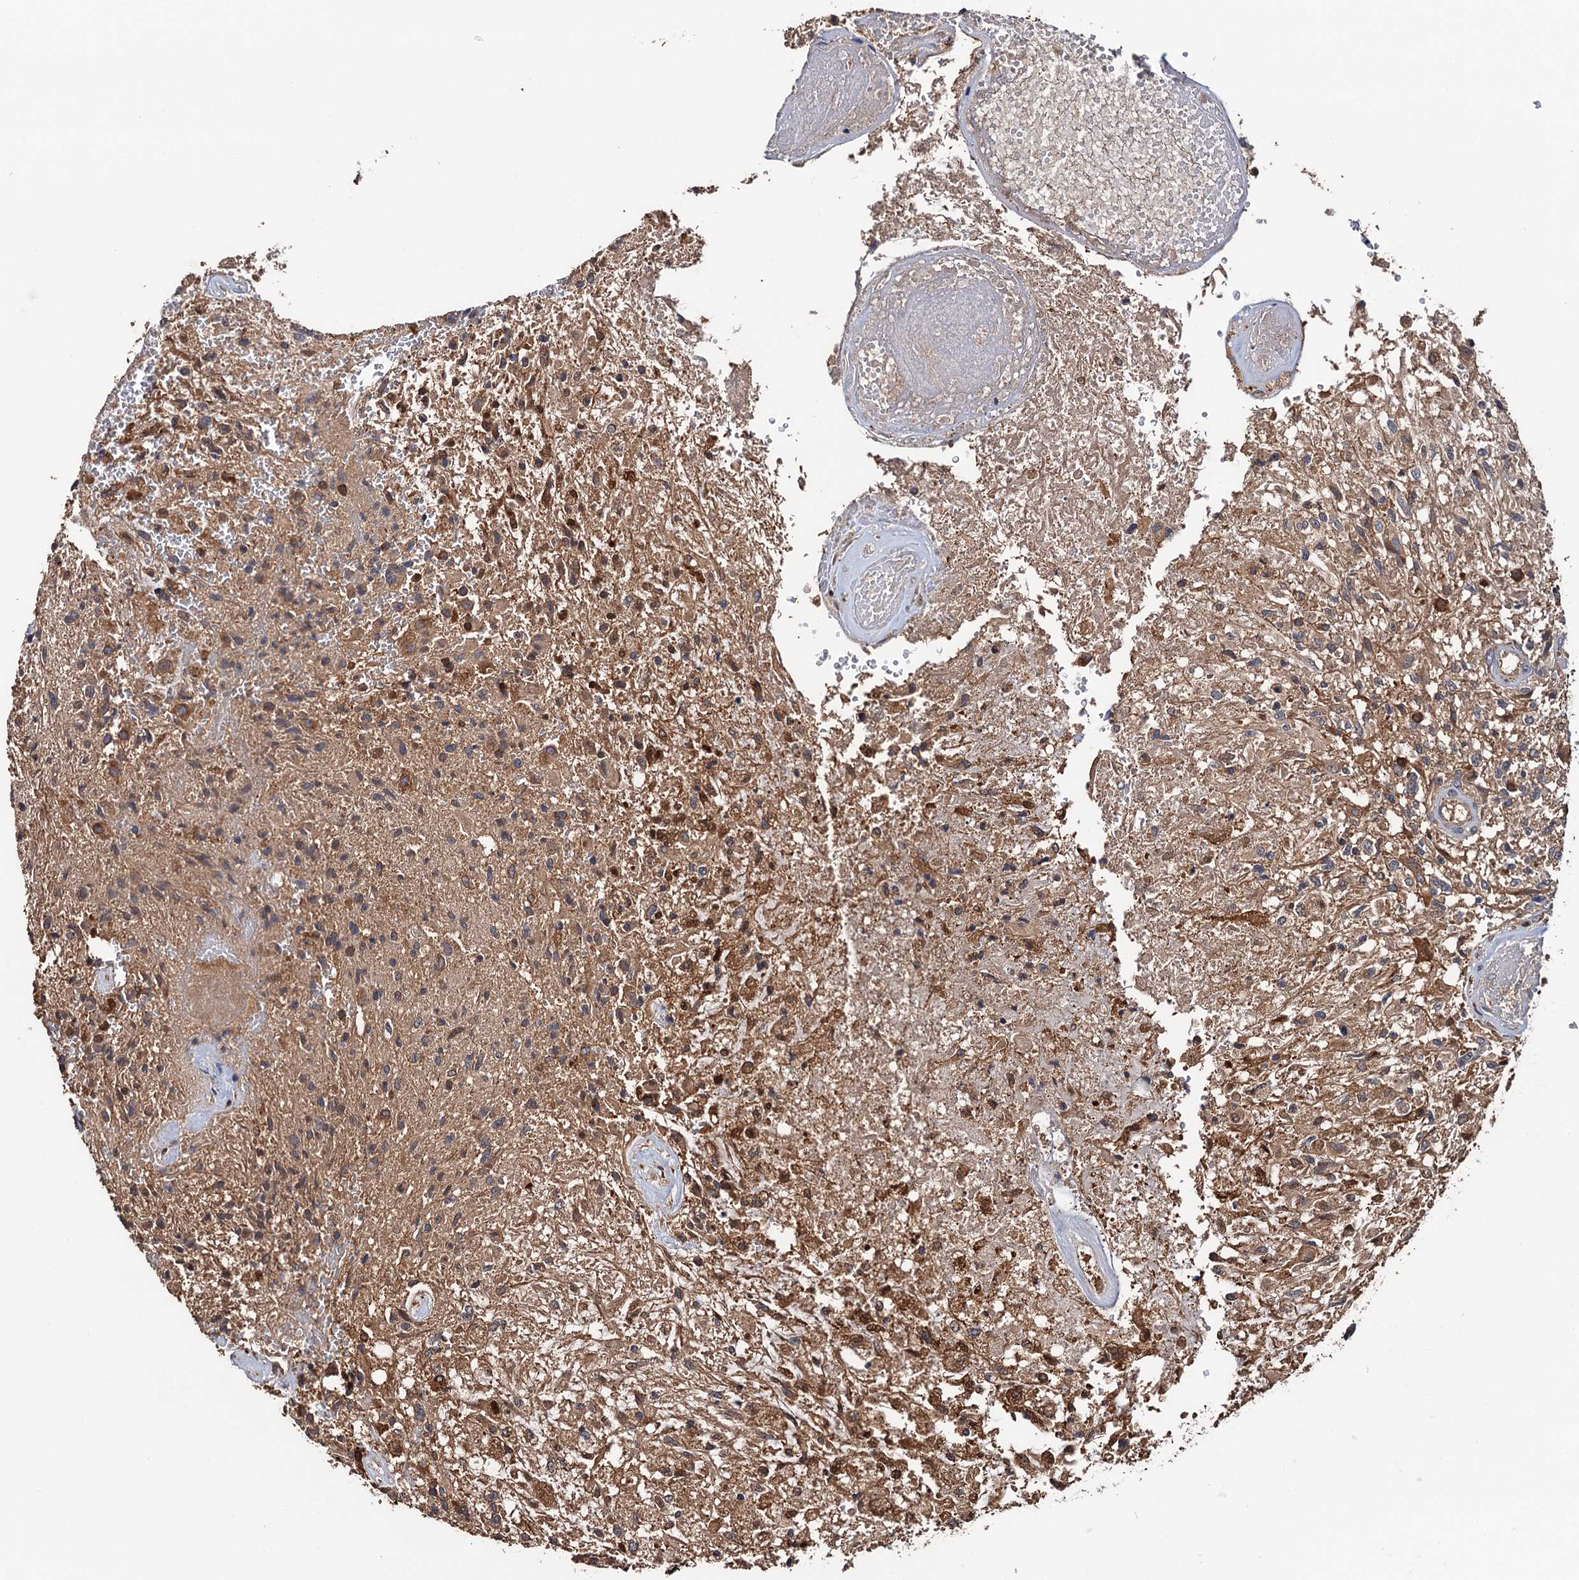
{"staining": {"intensity": "moderate", "quantity": ">75%", "location": "cytoplasmic/membranous"}, "tissue": "glioma", "cell_type": "Tumor cells", "image_type": "cancer", "snomed": [{"axis": "morphology", "description": "Glioma, malignant, High grade"}, {"axis": "topography", "description": "Brain"}], "caption": "Brown immunohistochemical staining in malignant glioma (high-grade) shows moderate cytoplasmic/membranous expression in about >75% of tumor cells.", "gene": "RGS11", "patient": {"sex": "male", "age": 56}}